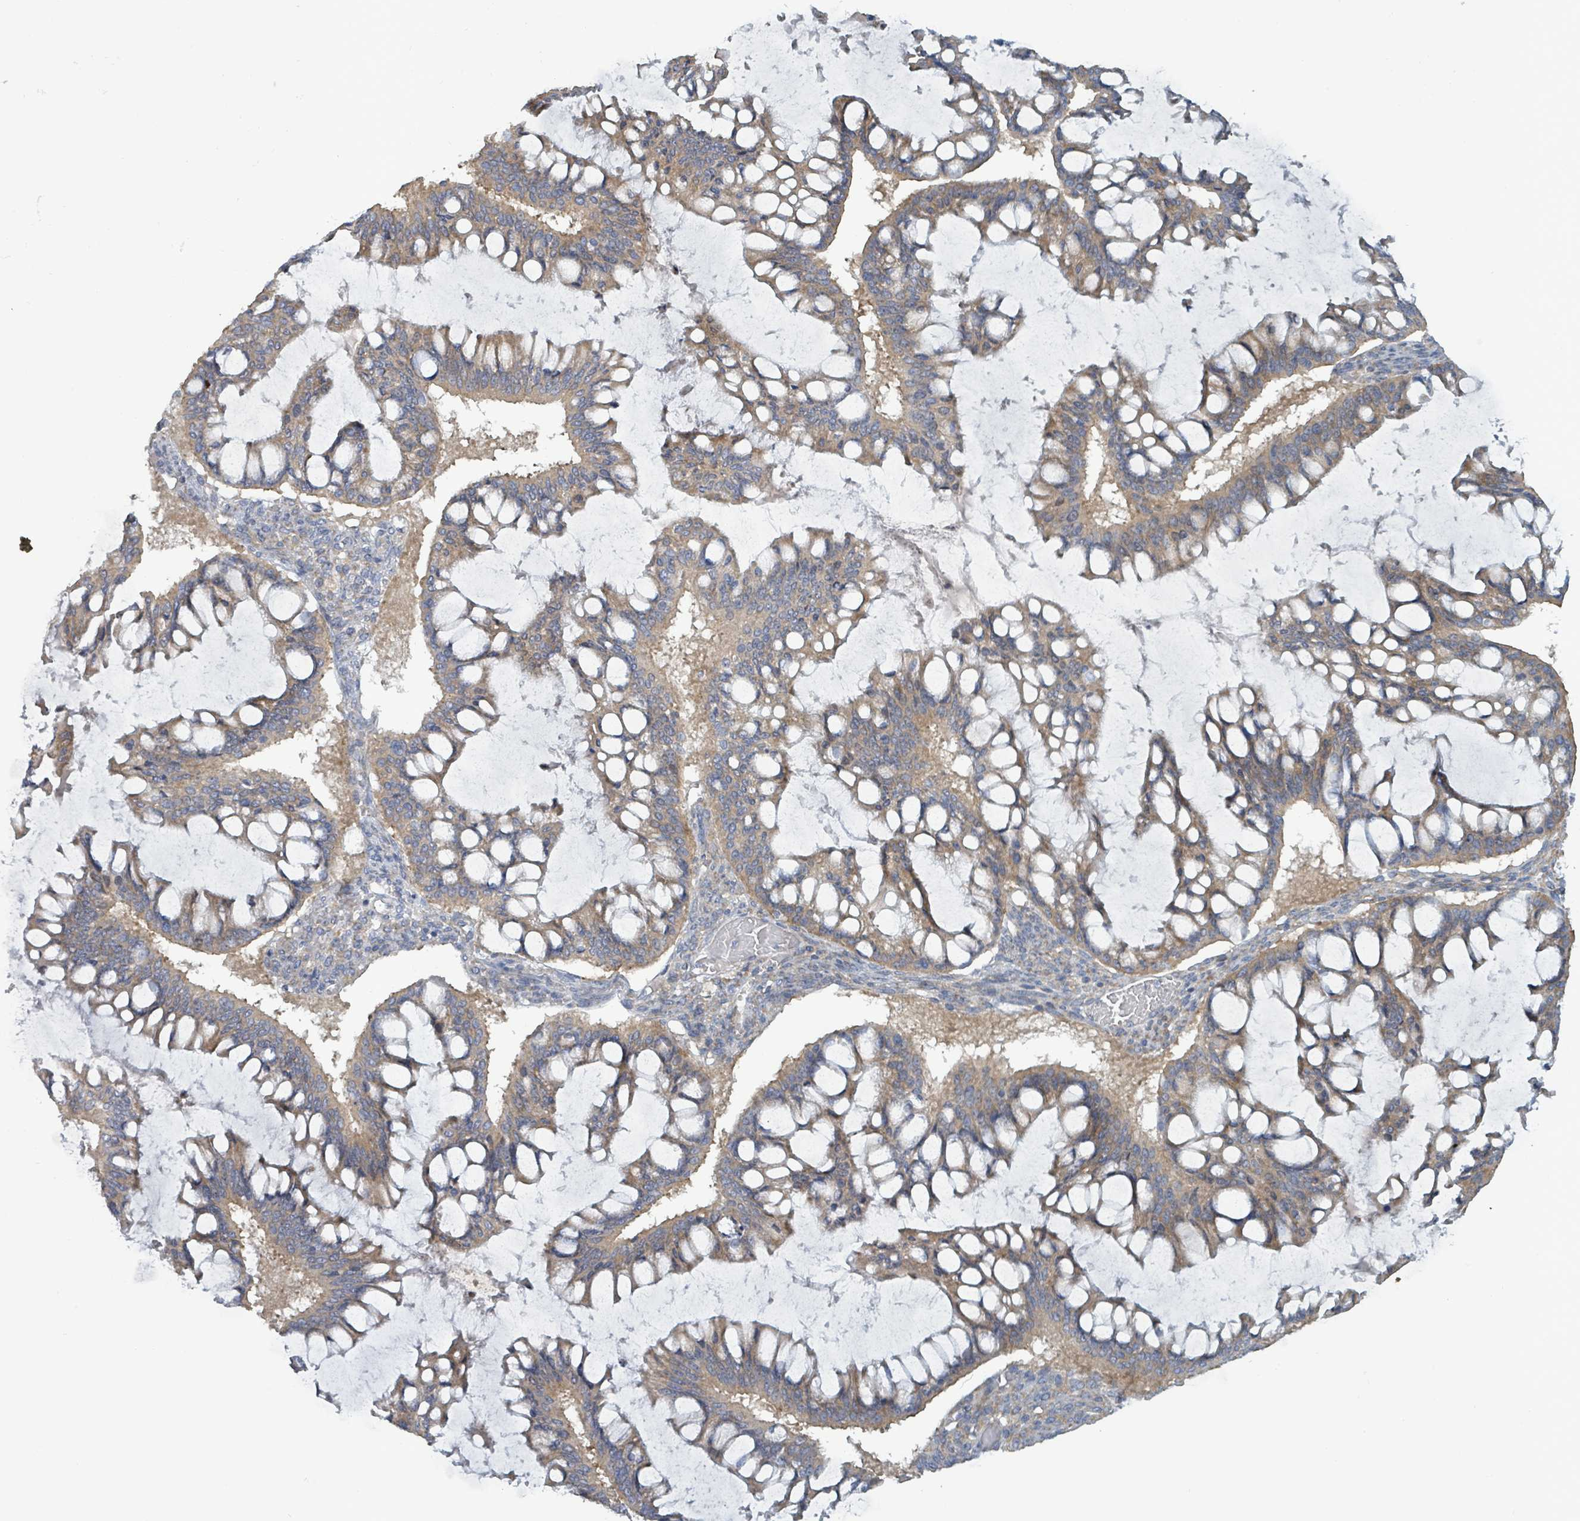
{"staining": {"intensity": "moderate", "quantity": ">75%", "location": "cytoplasmic/membranous"}, "tissue": "ovarian cancer", "cell_type": "Tumor cells", "image_type": "cancer", "snomed": [{"axis": "morphology", "description": "Cystadenocarcinoma, mucinous, NOS"}, {"axis": "topography", "description": "Ovary"}], "caption": "Human ovarian mucinous cystadenocarcinoma stained for a protein (brown) shows moderate cytoplasmic/membranous positive staining in about >75% of tumor cells.", "gene": "RPL32", "patient": {"sex": "female", "age": 73}}